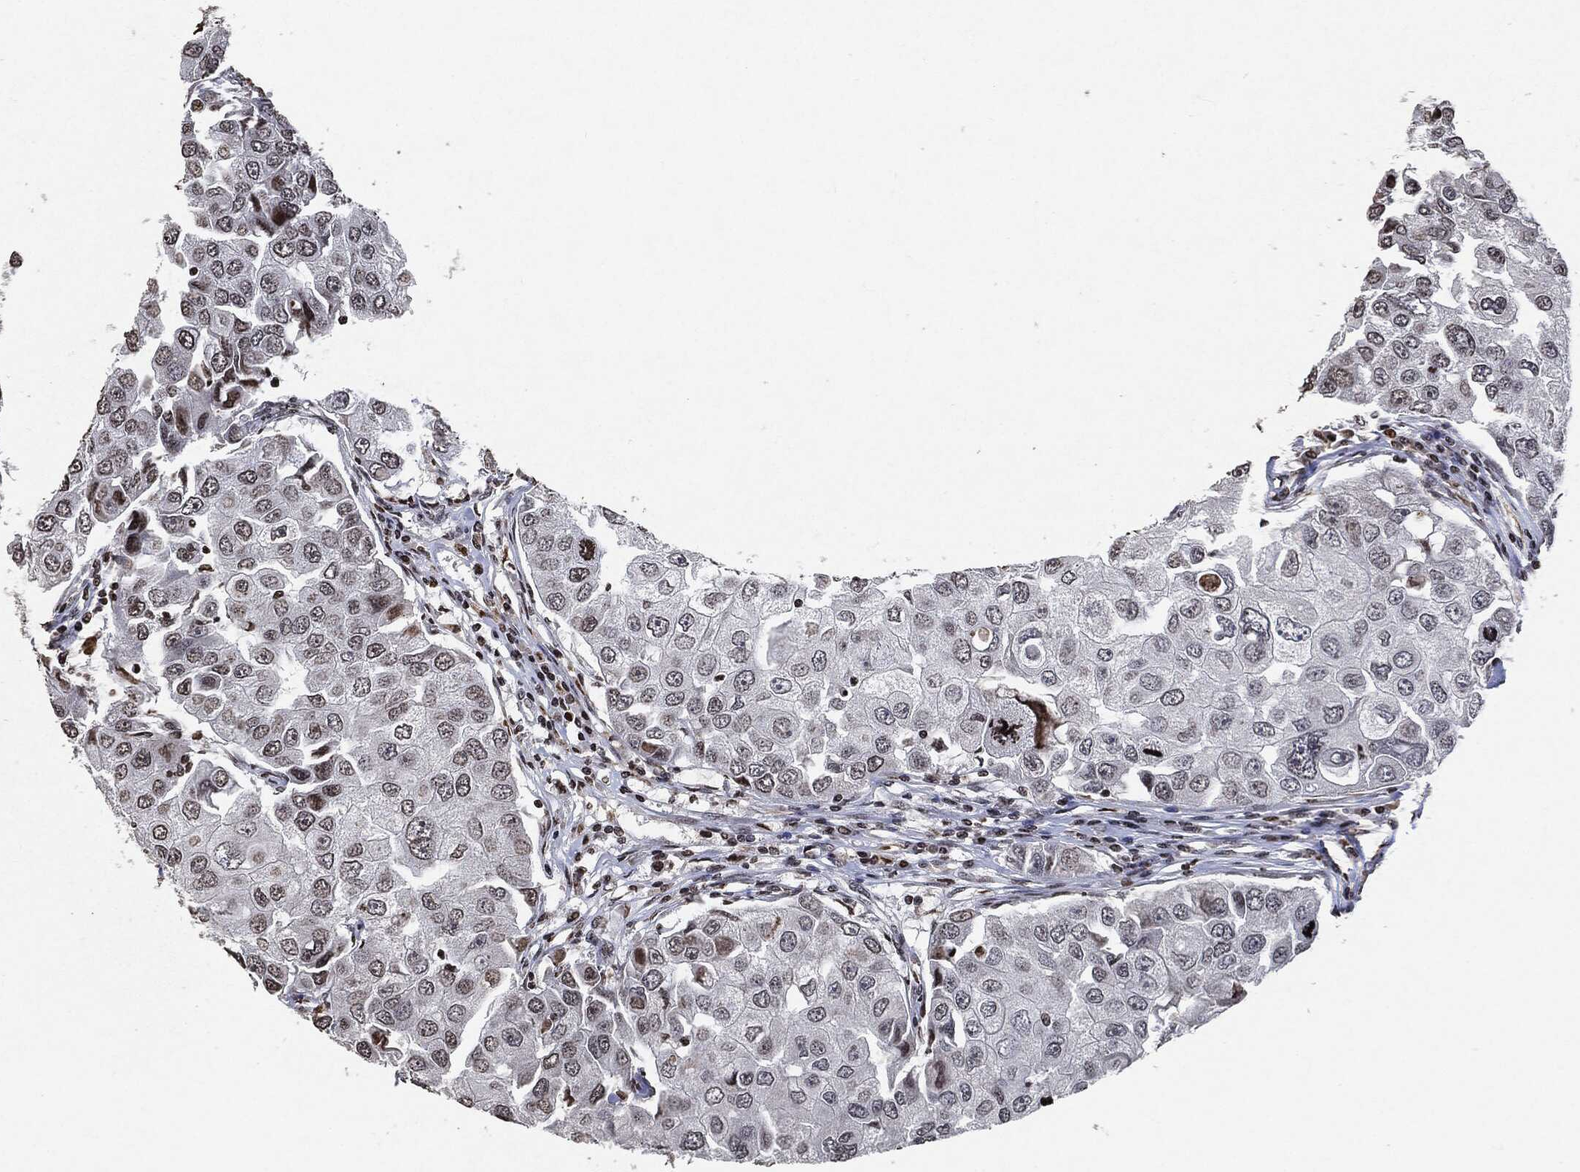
{"staining": {"intensity": "weak", "quantity": "<25%", "location": "nuclear"}, "tissue": "breast cancer", "cell_type": "Tumor cells", "image_type": "cancer", "snomed": [{"axis": "morphology", "description": "Duct carcinoma"}, {"axis": "topography", "description": "Breast"}], "caption": "DAB (3,3'-diaminobenzidine) immunohistochemical staining of breast cancer demonstrates no significant expression in tumor cells.", "gene": "JUN", "patient": {"sex": "female", "age": 27}}